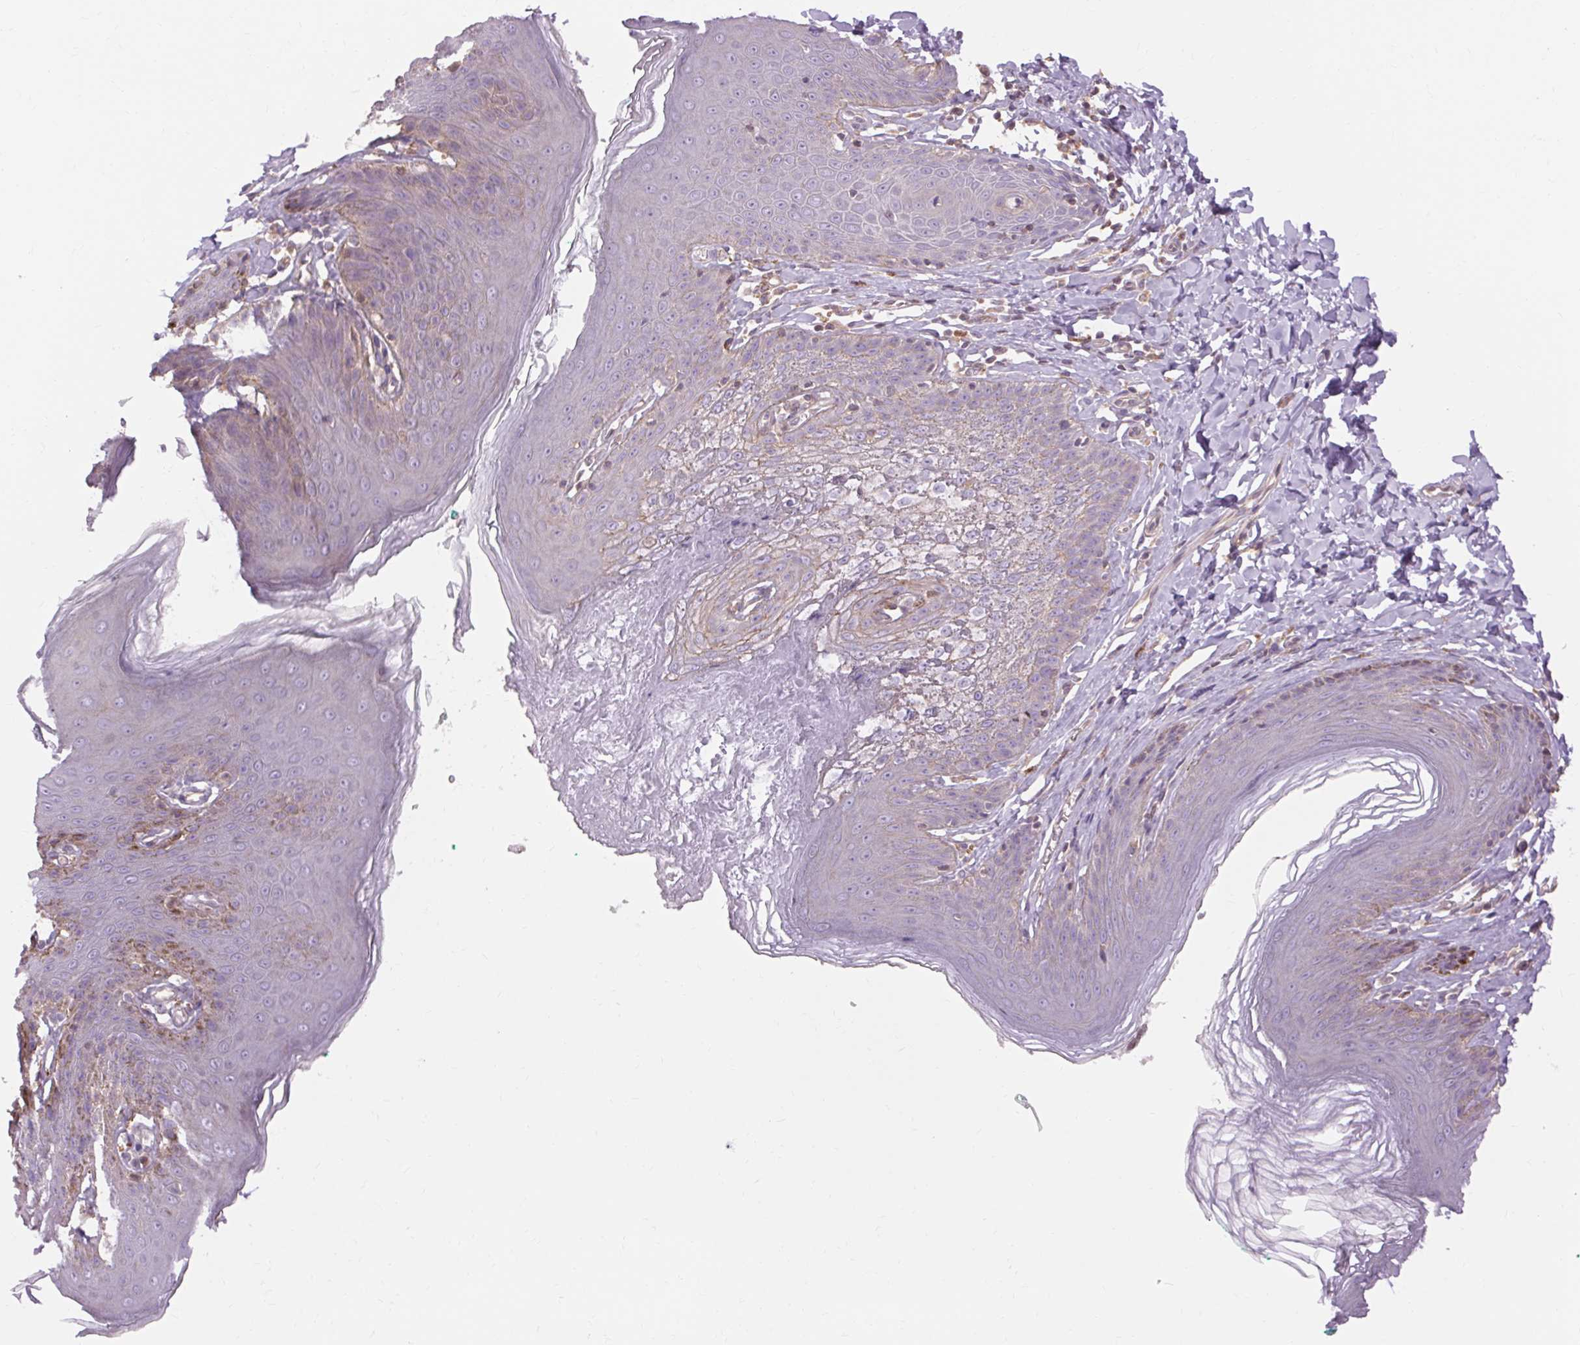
{"staining": {"intensity": "negative", "quantity": "none", "location": "none"}, "tissue": "skin", "cell_type": "Epidermal cells", "image_type": "normal", "snomed": [{"axis": "morphology", "description": "Normal tissue, NOS"}, {"axis": "topography", "description": "Vulva"}, {"axis": "topography", "description": "Peripheral nerve tissue"}], "caption": "The IHC photomicrograph has no significant expression in epidermal cells of skin. (Brightfield microscopy of DAB (3,3'-diaminobenzidine) immunohistochemistry (IHC) at high magnification).", "gene": "TM6SF1", "patient": {"sex": "female", "age": 66}}